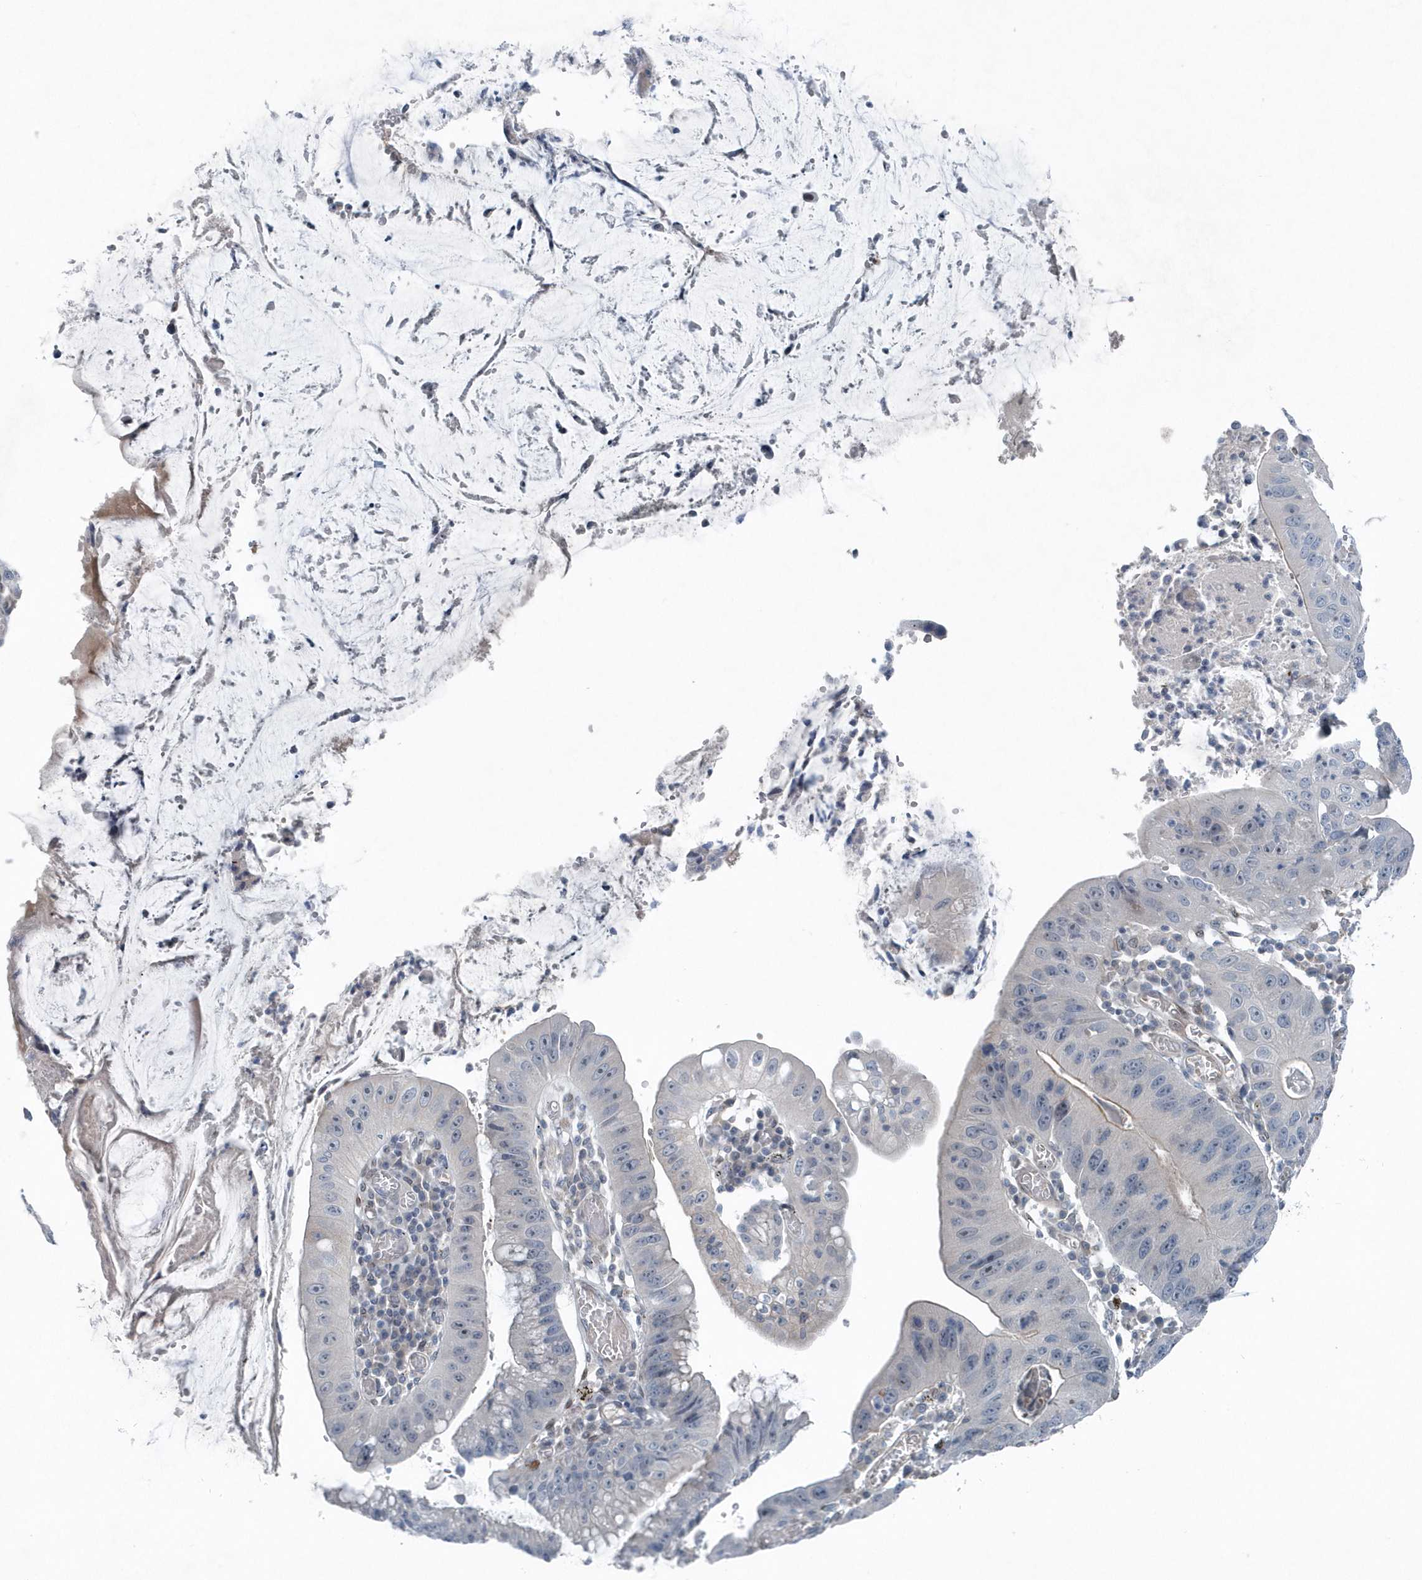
{"staining": {"intensity": "negative", "quantity": "none", "location": "none"}, "tissue": "stomach cancer", "cell_type": "Tumor cells", "image_type": "cancer", "snomed": [{"axis": "morphology", "description": "Adenocarcinoma, NOS"}, {"axis": "topography", "description": "Stomach"}], "caption": "DAB (3,3'-diaminobenzidine) immunohistochemical staining of stomach cancer (adenocarcinoma) shows no significant positivity in tumor cells. Nuclei are stained in blue.", "gene": "MCC", "patient": {"sex": "male", "age": 59}}